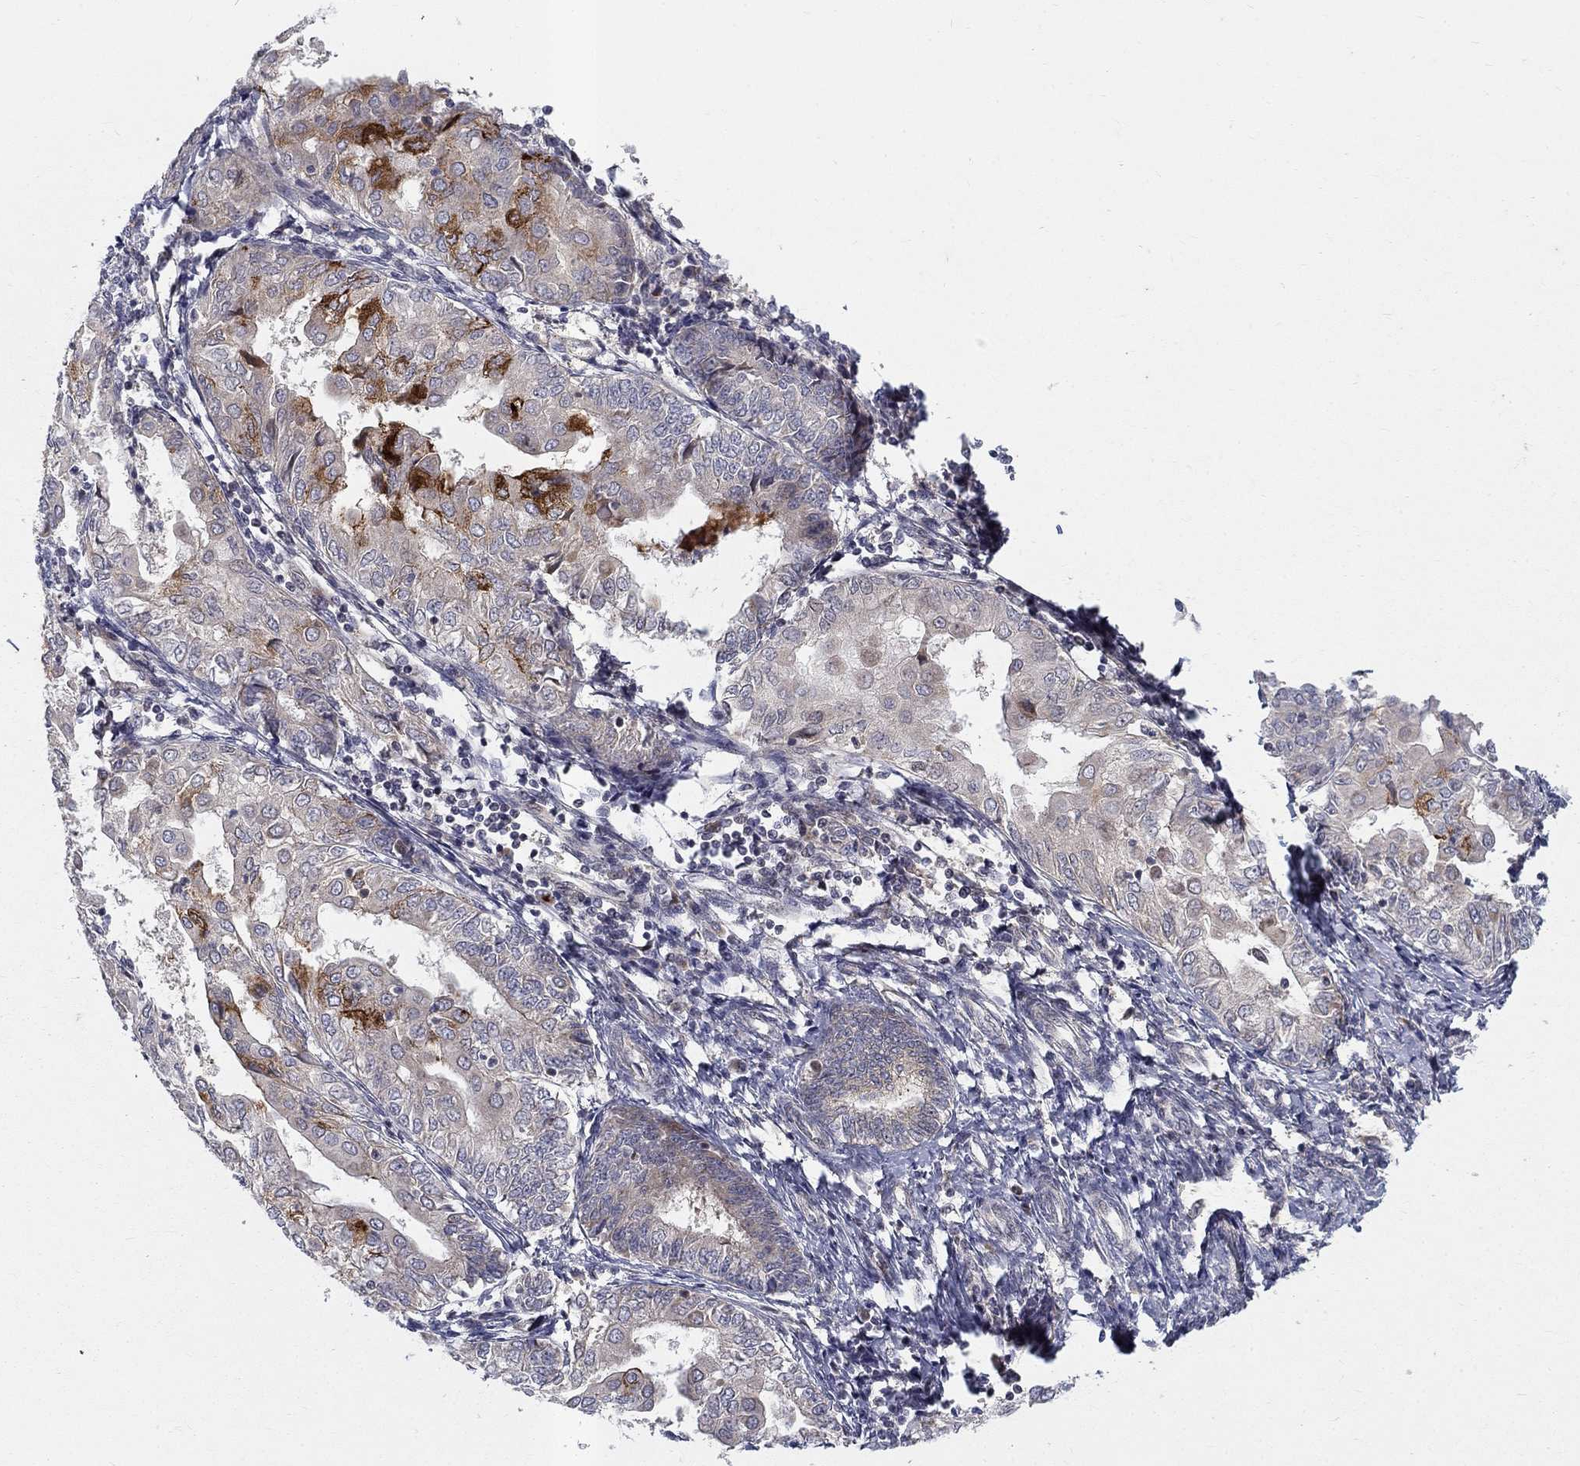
{"staining": {"intensity": "strong", "quantity": "<25%", "location": "cytoplasmic/membranous"}, "tissue": "endometrial cancer", "cell_type": "Tumor cells", "image_type": "cancer", "snomed": [{"axis": "morphology", "description": "Adenocarcinoma, NOS"}, {"axis": "topography", "description": "Endometrium"}], "caption": "Endometrial cancer (adenocarcinoma) stained with immunohistochemistry (IHC) demonstrates strong cytoplasmic/membranous staining in approximately <25% of tumor cells.", "gene": "WDR19", "patient": {"sex": "female", "age": 68}}